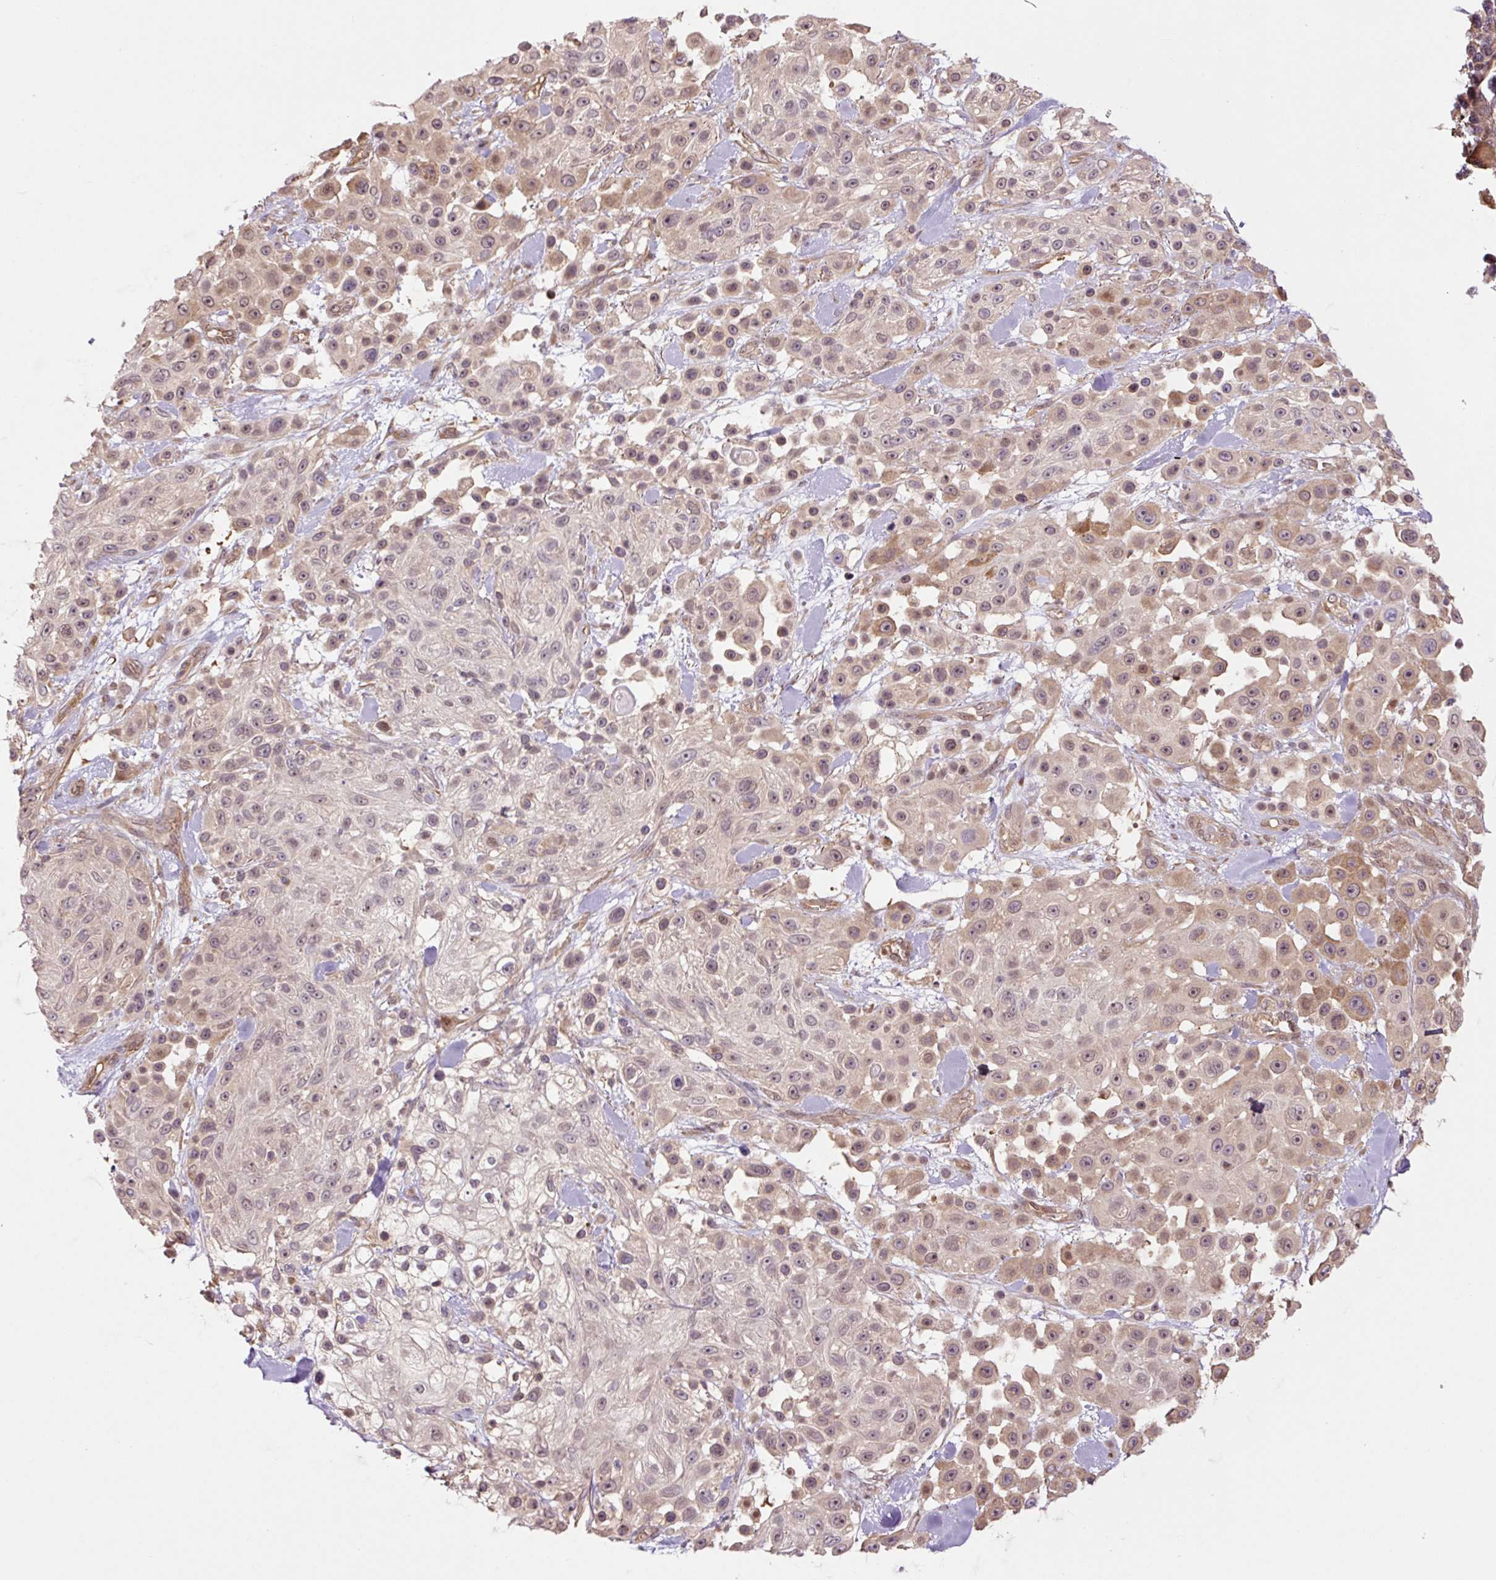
{"staining": {"intensity": "moderate", "quantity": "25%-75%", "location": "cytoplasmic/membranous,nuclear"}, "tissue": "skin cancer", "cell_type": "Tumor cells", "image_type": "cancer", "snomed": [{"axis": "morphology", "description": "Squamous cell carcinoma, NOS"}, {"axis": "topography", "description": "Skin"}], "caption": "Immunohistochemistry photomicrograph of neoplastic tissue: human squamous cell carcinoma (skin) stained using immunohistochemistry (IHC) exhibits medium levels of moderate protein expression localized specifically in the cytoplasmic/membranous and nuclear of tumor cells, appearing as a cytoplasmic/membranous and nuclear brown color.", "gene": "TPT1", "patient": {"sex": "male", "age": 67}}